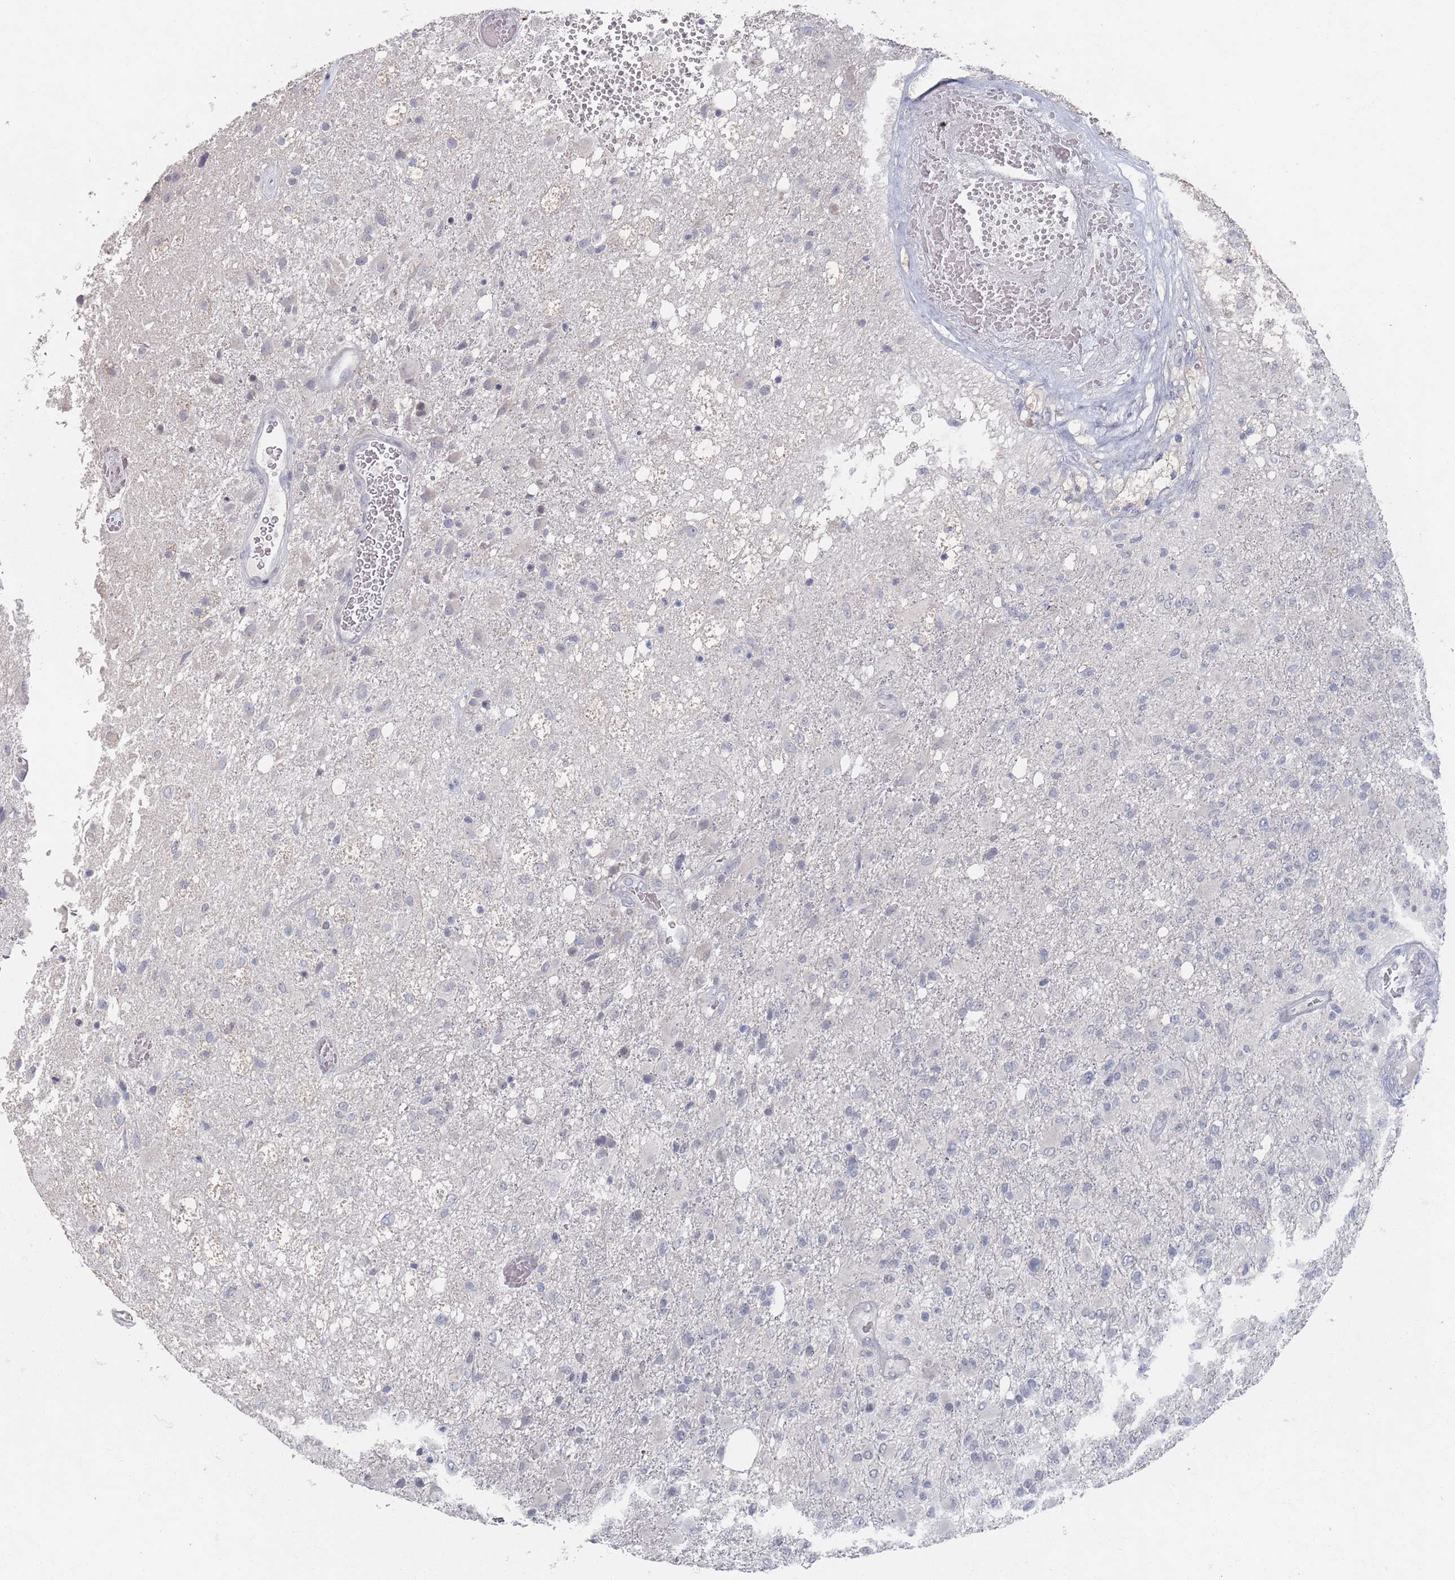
{"staining": {"intensity": "negative", "quantity": "none", "location": "none"}, "tissue": "glioma", "cell_type": "Tumor cells", "image_type": "cancer", "snomed": [{"axis": "morphology", "description": "Glioma, malignant, High grade"}, {"axis": "topography", "description": "Brain"}], "caption": "Immunohistochemical staining of malignant high-grade glioma displays no significant positivity in tumor cells. The staining was performed using DAB (3,3'-diaminobenzidine) to visualize the protein expression in brown, while the nuclei were stained in blue with hematoxylin (Magnification: 20x).", "gene": "PROM2", "patient": {"sex": "female", "age": 74}}